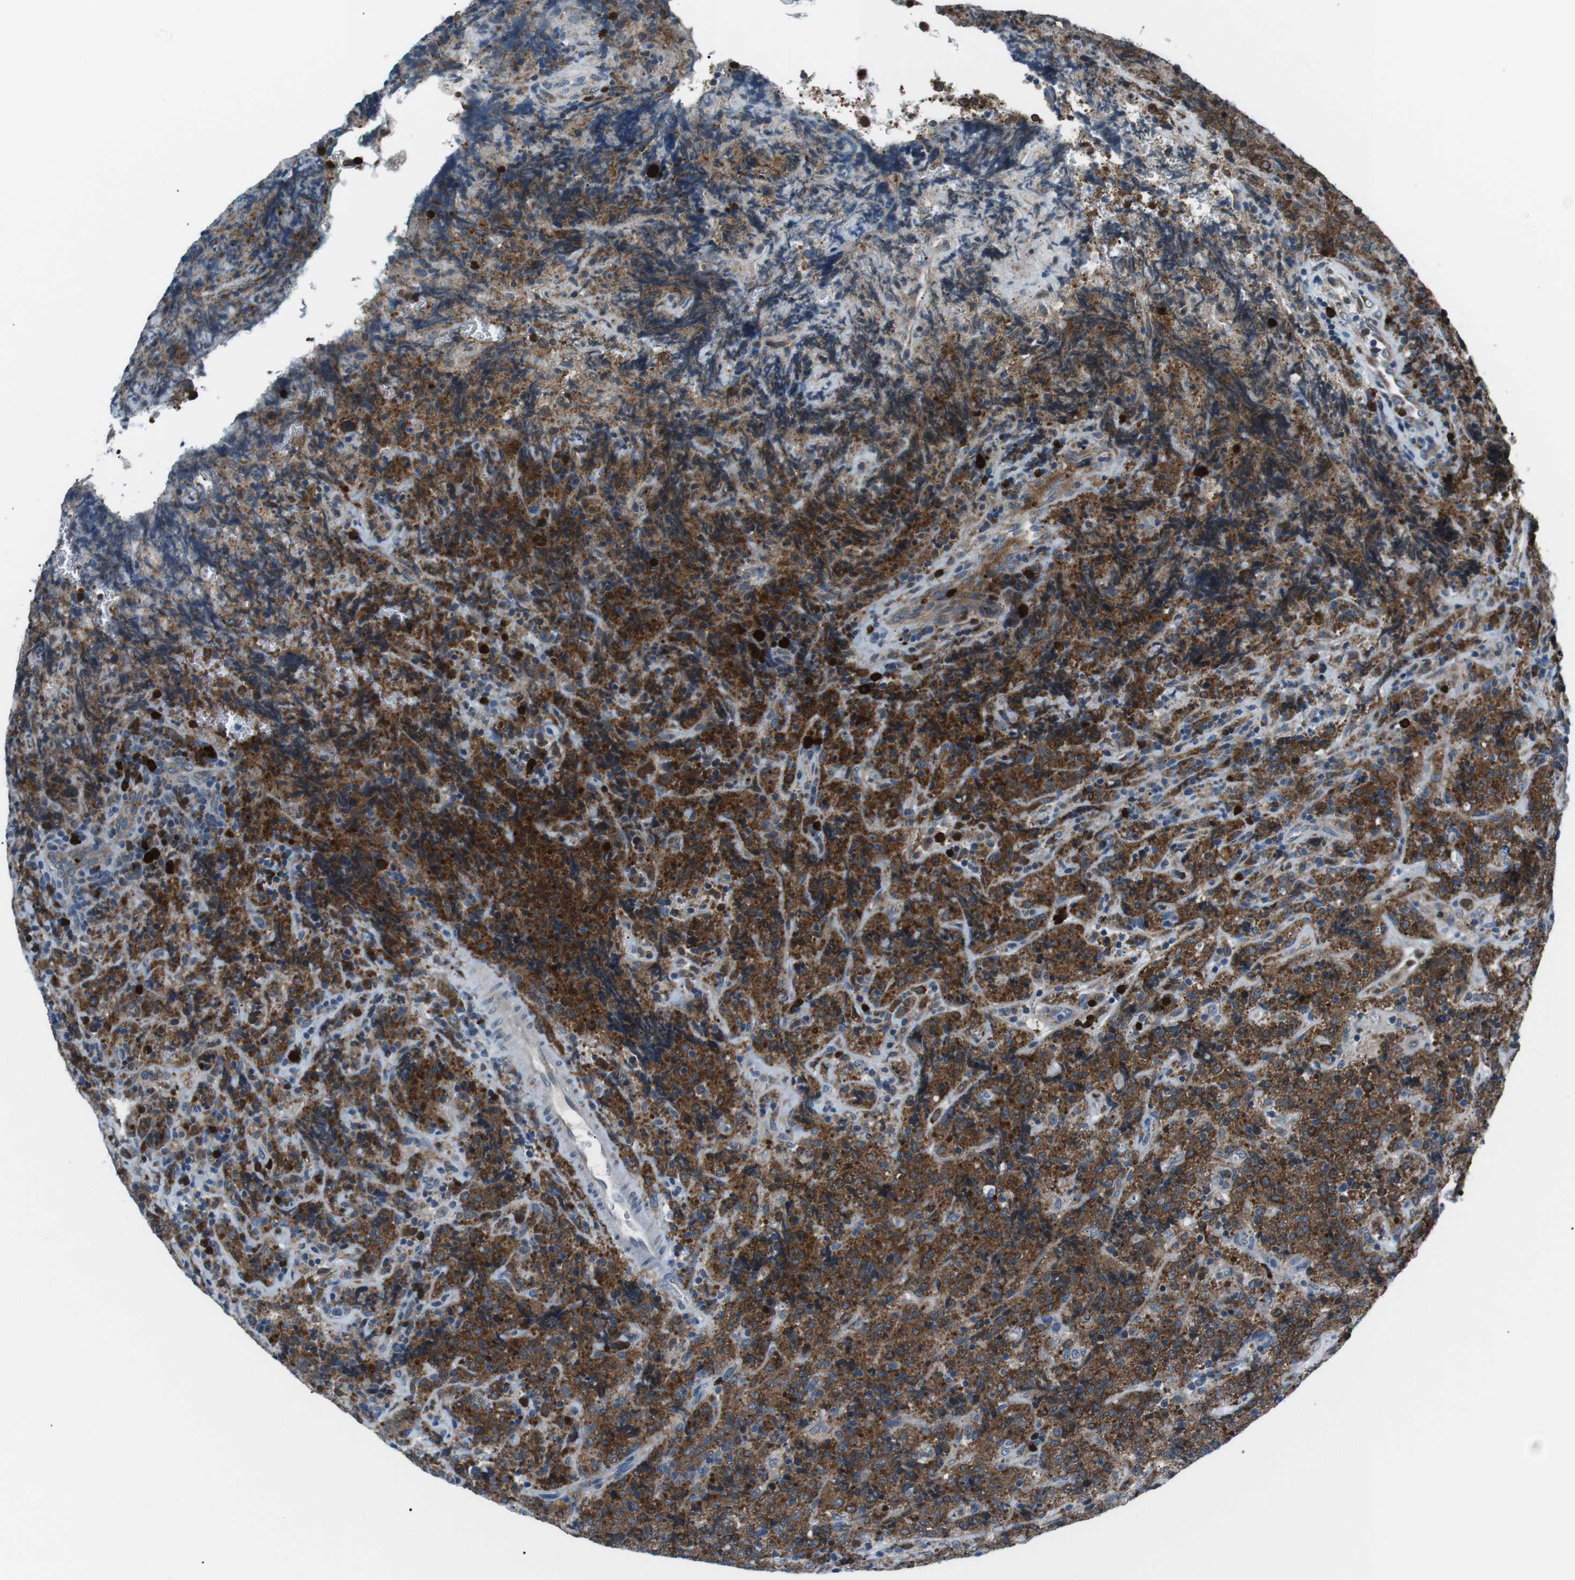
{"staining": {"intensity": "strong", "quantity": ">75%", "location": "cytoplasmic/membranous"}, "tissue": "lymphoma", "cell_type": "Tumor cells", "image_type": "cancer", "snomed": [{"axis": "morphology", "description": "Malignant lymphoma, non-Hodgkin's type, High grade"}, {"axis": "topography", "description": "Tonsil"}], "caption": "This photomicrograph exhibits lymphoma stained with immunohistochemistry (IHC) to label a protein in brown. The cytoplasmic/membranous of tumor cells show strong positivity for the protein. Nuclei are counter-stained blue.", "gene": "BLNK", "patient": {"sex": "female", "age": 36}}